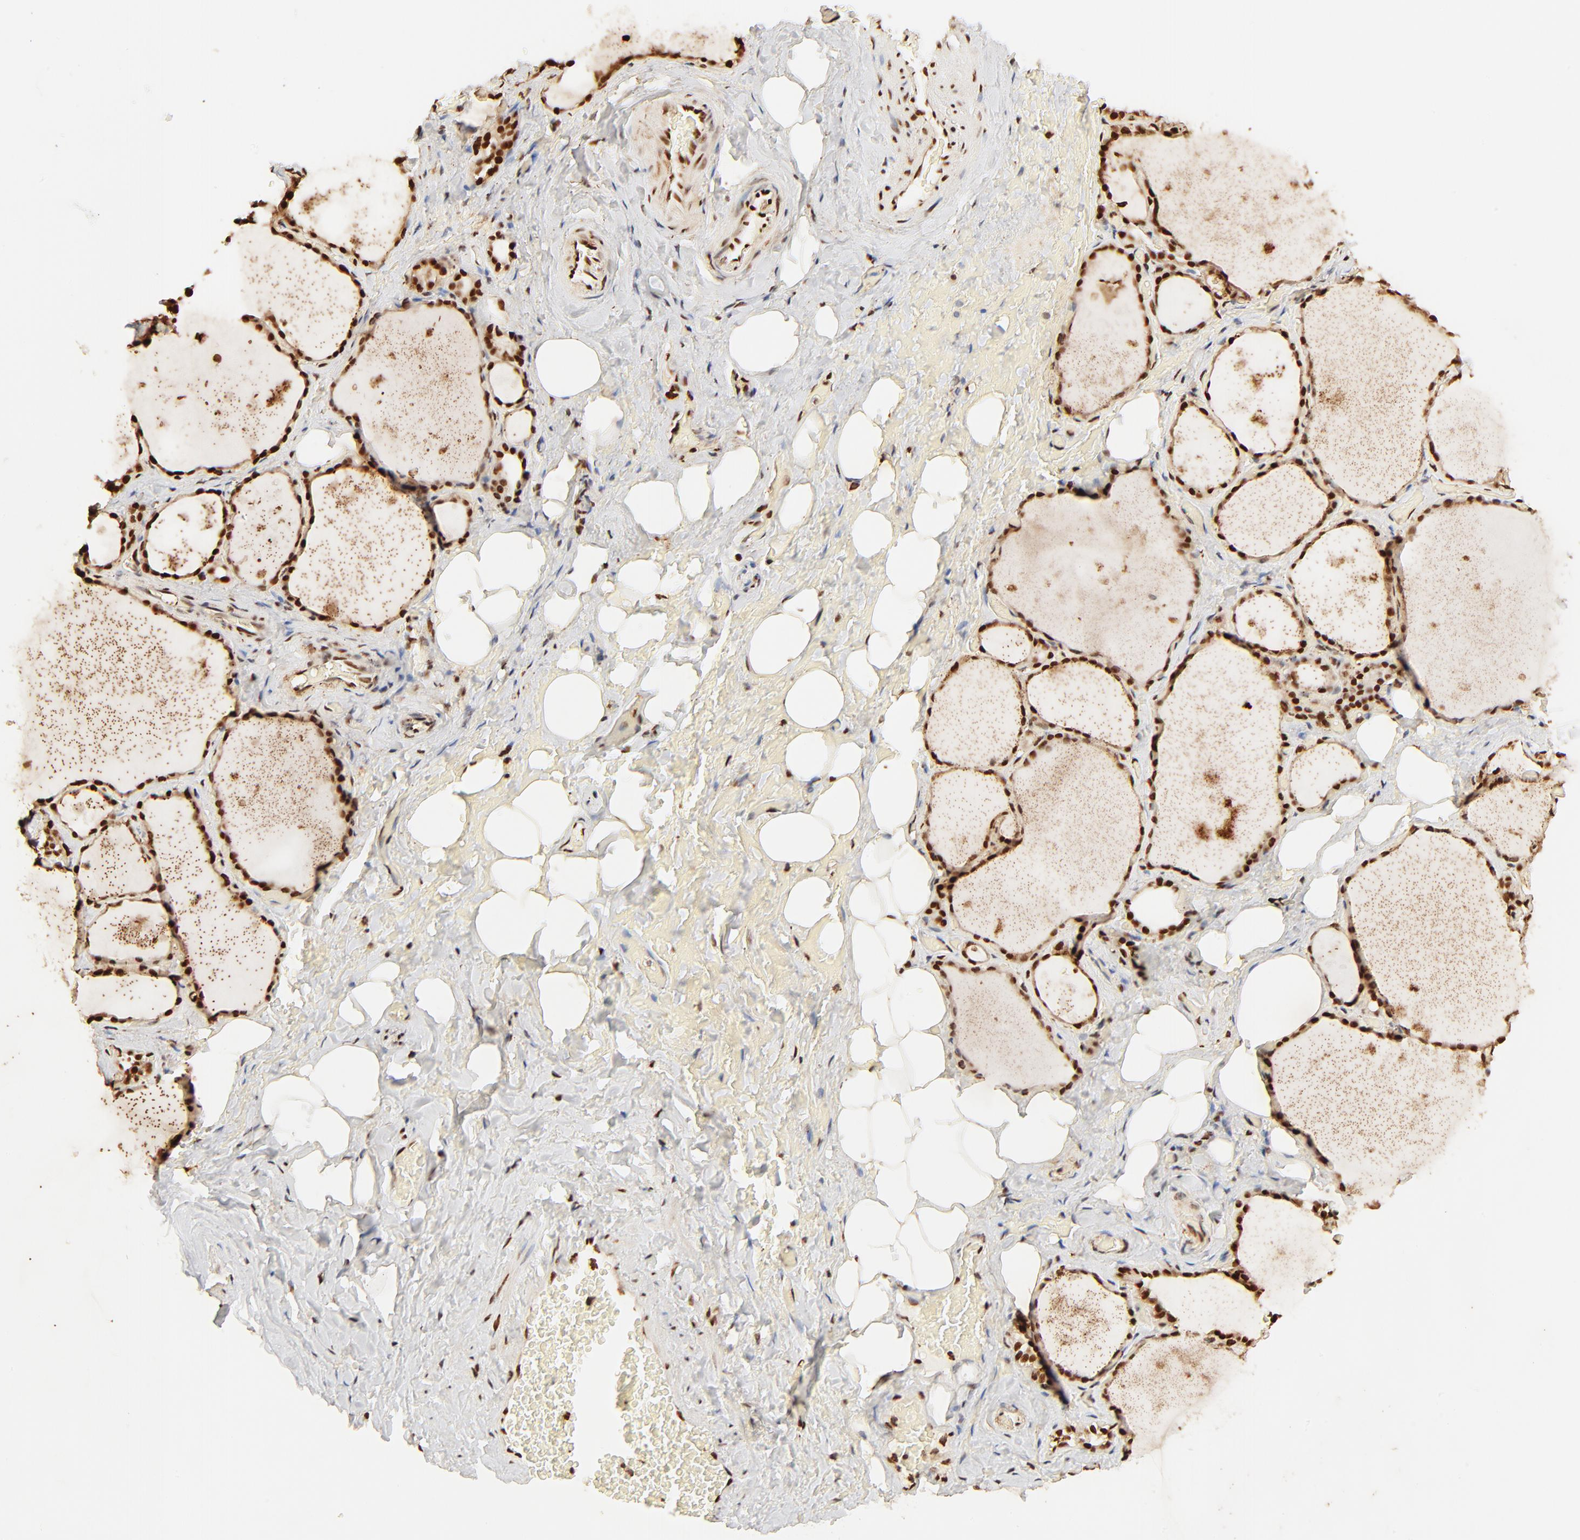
{"staining": {"intensity": "strong", "quantity": ">75%", "location": "nuclear"}, "tissue": "thyroid gland", "cell_type": "Glandular cells", "image_type": "normal", "snomed": [{"axis": "morphology", "description": "Normal tissue, NOS"}, {"axis": "topography", "description": "Thyroid gland"}], "caption": "The image reveals staining of normal thyroid gland, revealing strong nuclear protein positivity (brown color) within glandular cells.", "gene": "FAM50A", "patient": {"sex": "male", "age": 61}}